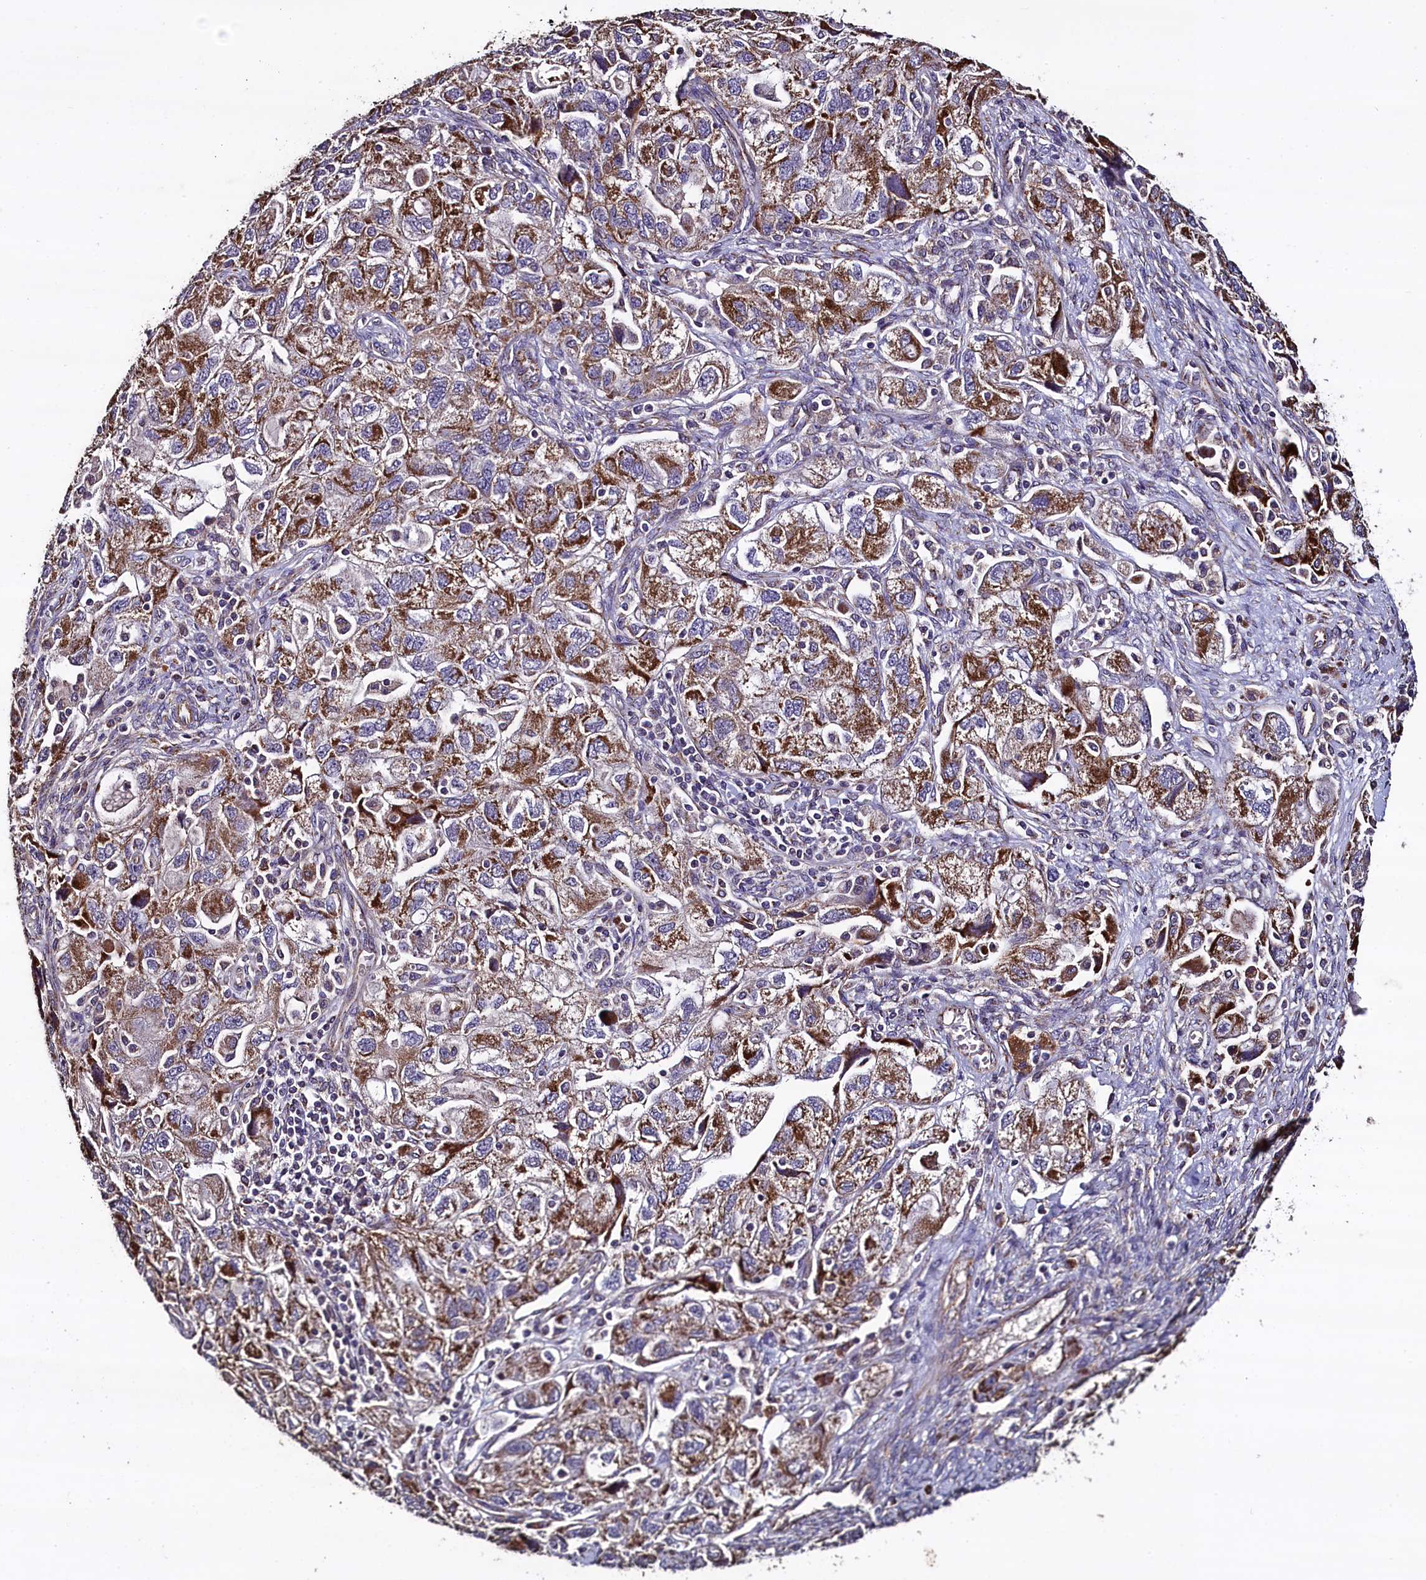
{"staining": {"intensity": "strong", "quantity": ">75%", "location": "cytoplasmic/membranous"}, "tissue": "ovarian cancer", "cell_type": "Tumor cells", "image_type": "cancer", "snomed": [{"axis": "morphology", "description": "Carcinoma, NOS"}, {"axis": "morphology", "description": "Cystadenocarcinoma, serous, NOS"}, {"axis": "topography", "description": "Ovary"}], "caption": "Immunohistochemical staining of ovarian cancer (carcinoma) exhibits high levels of strong cytoplasmic/membranous staining in approximately >75% of tumor cells.", "gene": "COQ9", "patient": {"sex": "female", "age": 69}}